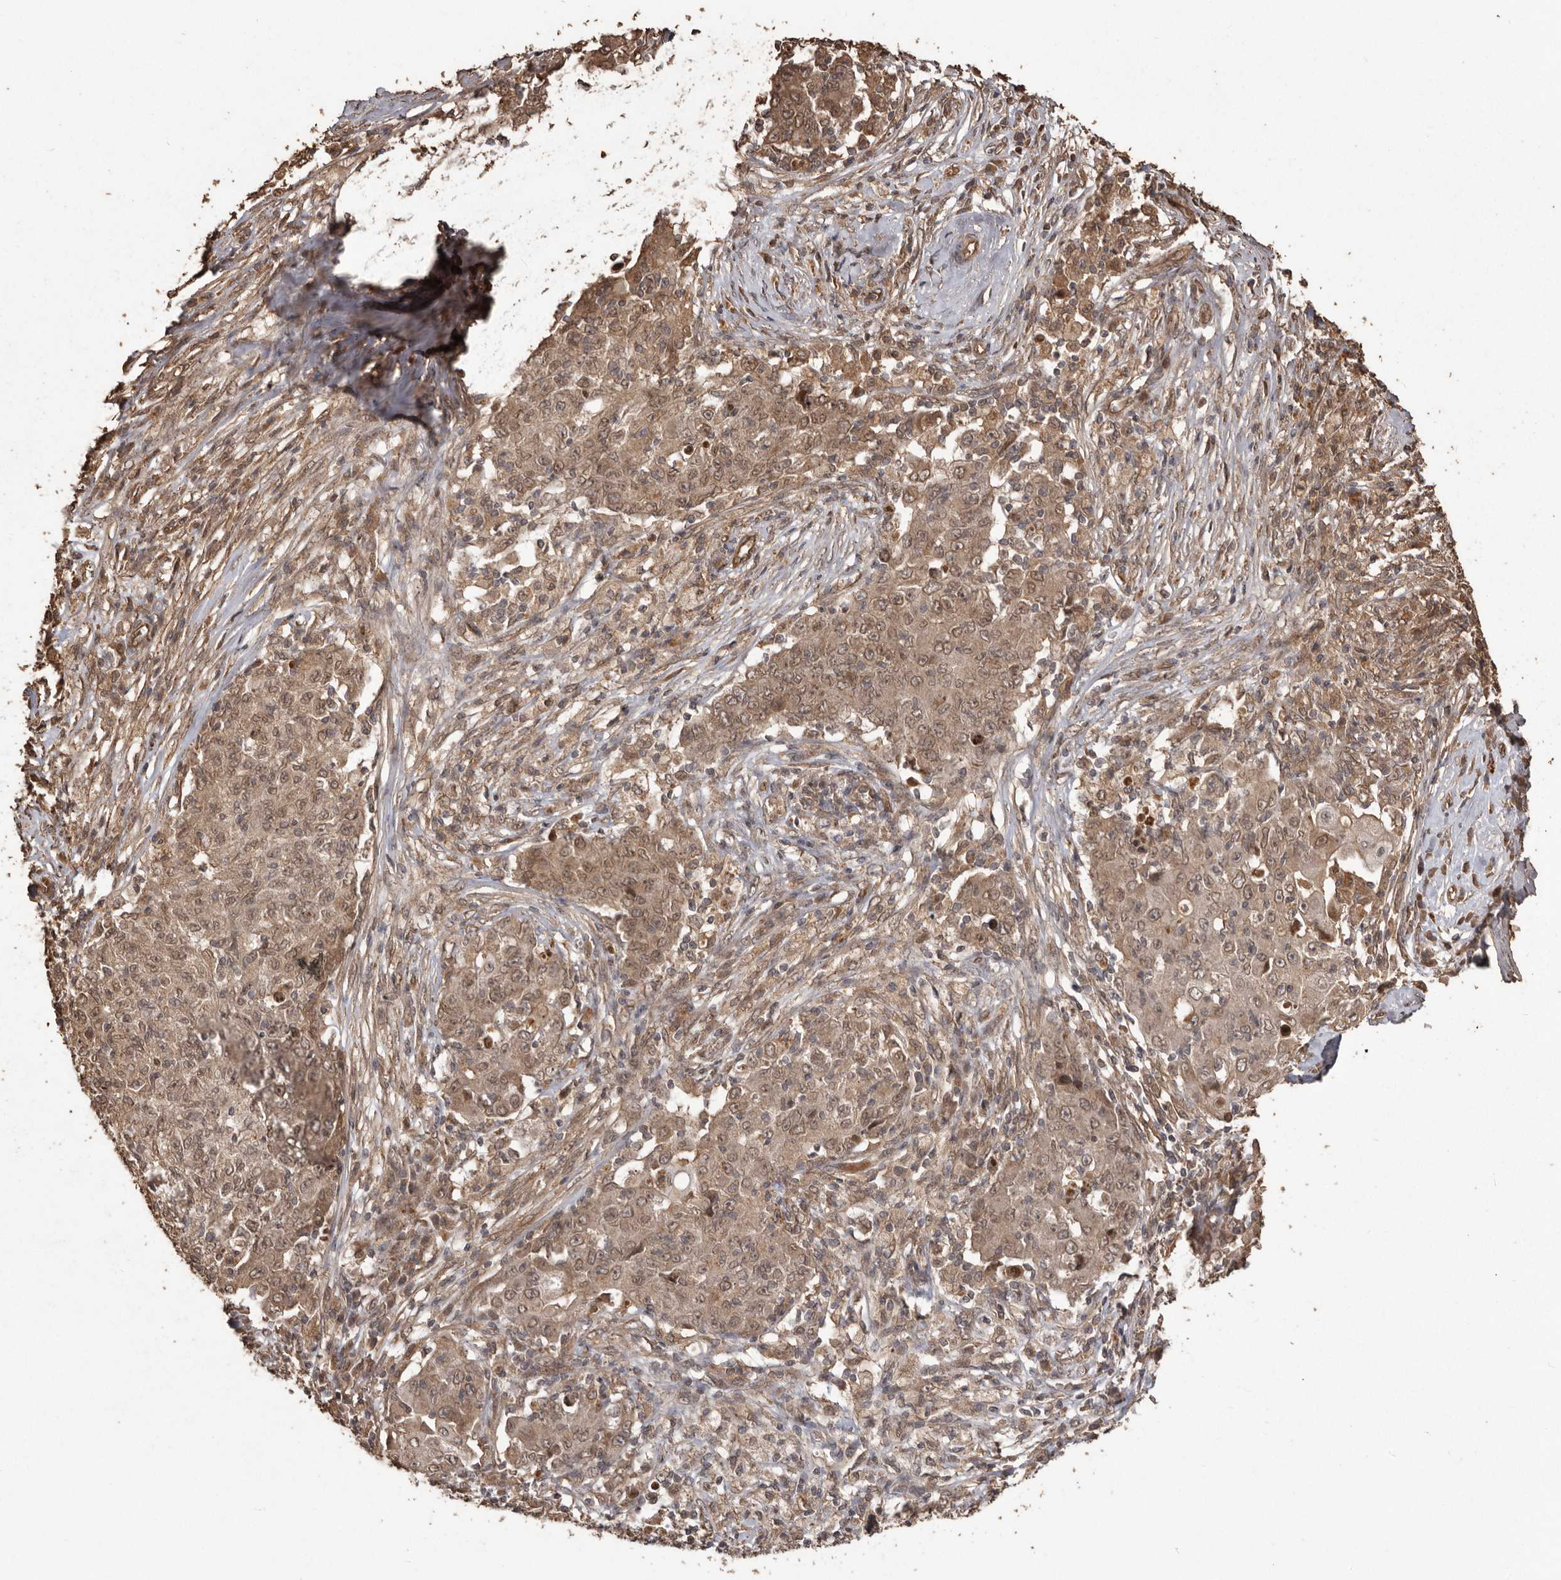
{"staining": {"intensity": "moderate", "quantity": ">75%", "location": "cytoplasmic/membranous,nuclear"}, "tissue": "ovarian cancer", "cell_type": "Tumor cells", "image_type": "cancer", "snomed": [{"axis": "morphology", "description": "Carcinoma, endometroid"}, {"axis": "topography", "description": "Ovary"}], "caption": "This image shows immunohistochemistry staining of human ovarian cancer (endometroid carcinoma), with medium moderate cytoplasmic/membranous and nuclear positivity in approximately >75% of tumor cells.", "gene": "NUP43", "patient": {"sex": "female", "age": 42}}